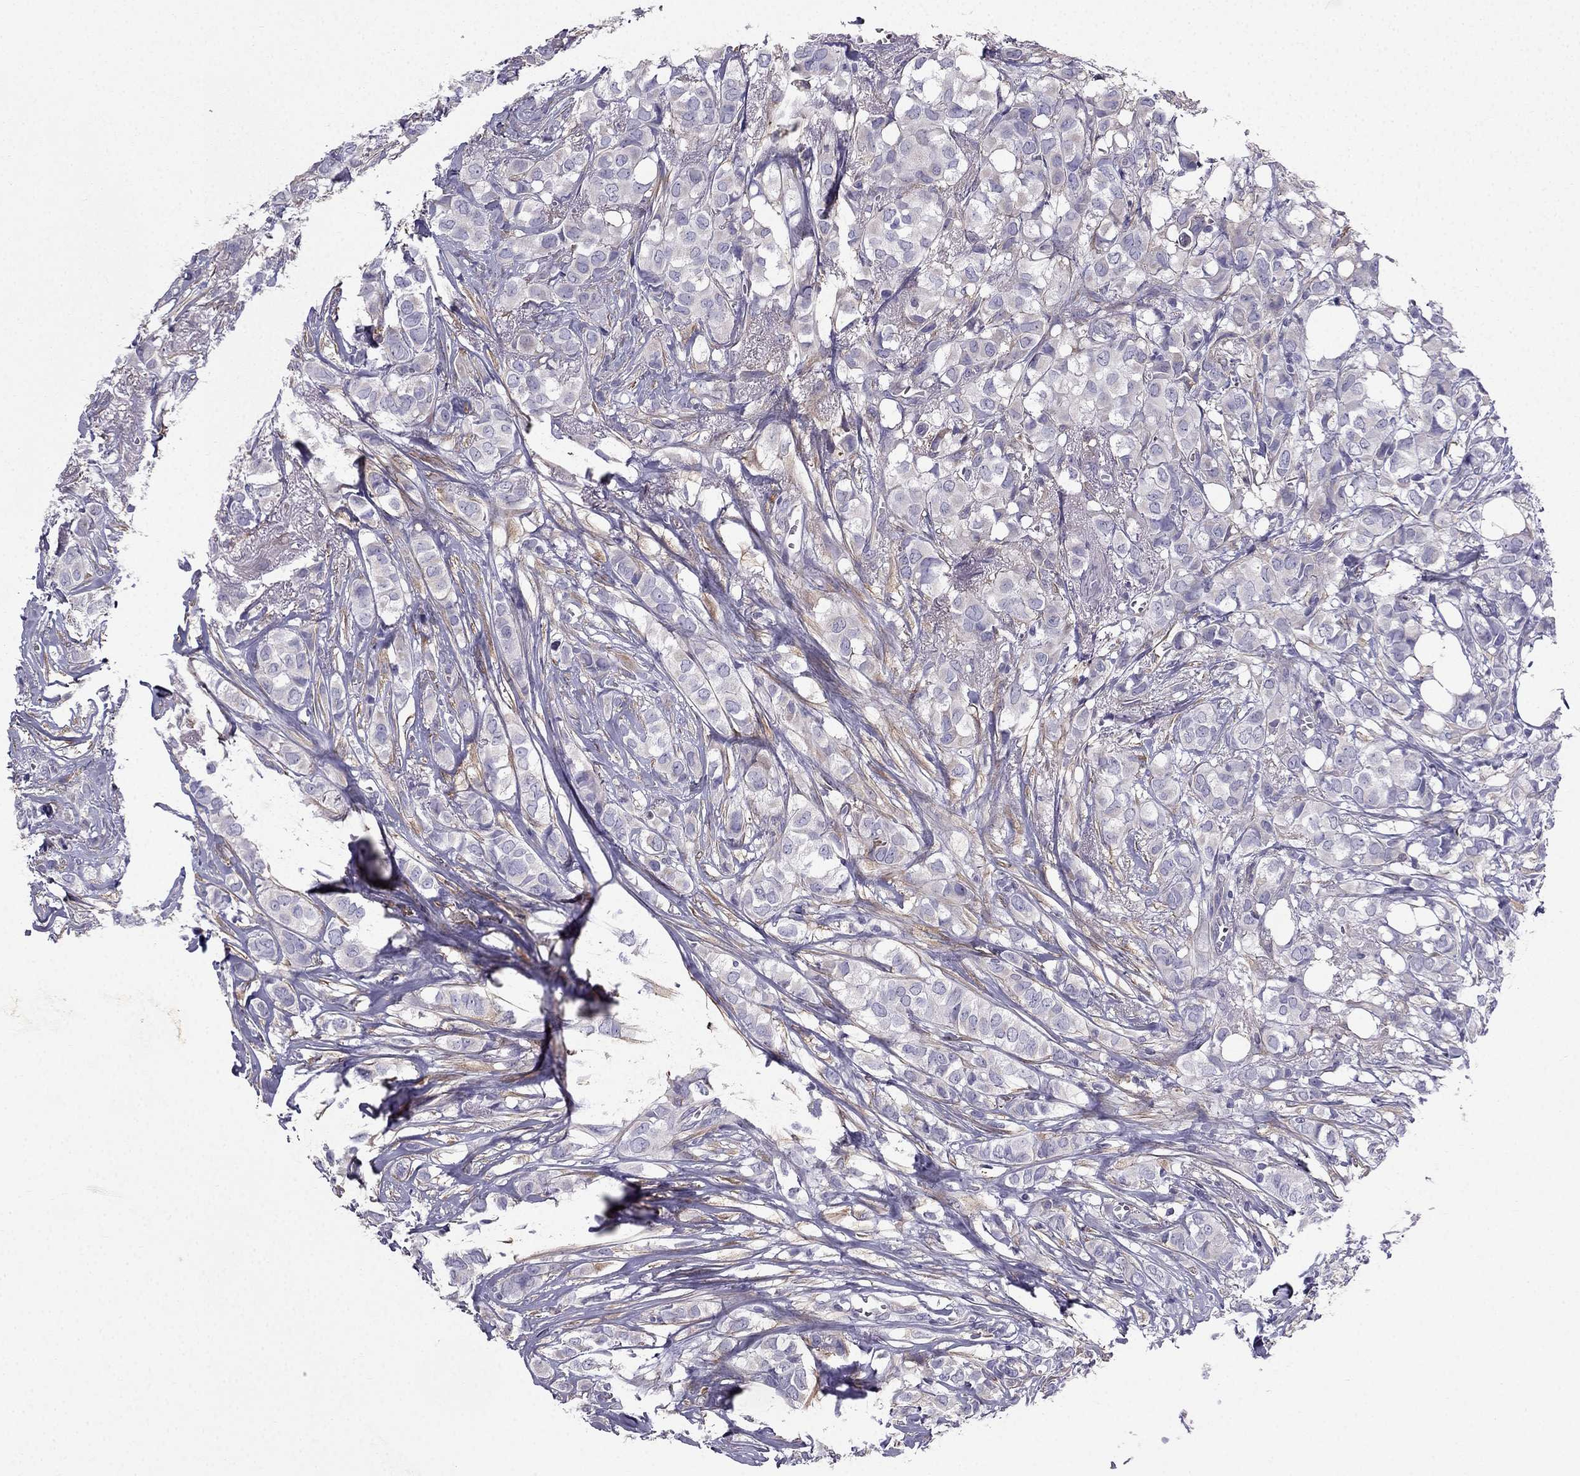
{"staining": {"intensity": "negative", "quantity": "none", "location": "none"}, "tissue": "breast cancer", "cell_type": "Tumor cells", "image_type": "cancer", "snomed": [{"axis": "morphology", "description": "Duct carcinoma"}, {"axis": "topography", "description": "Breast"}], "caption": "This image is of breast cancer stained with immunohistochemistry (IHC) to label a protein in brown with the nuclei are counter-stained blue. There is no staining in tumor cells. (DAB IHC with hematoxylin counter stain).", "gene": "SYT5", "patient": {"sex": "female", "age": 85}}